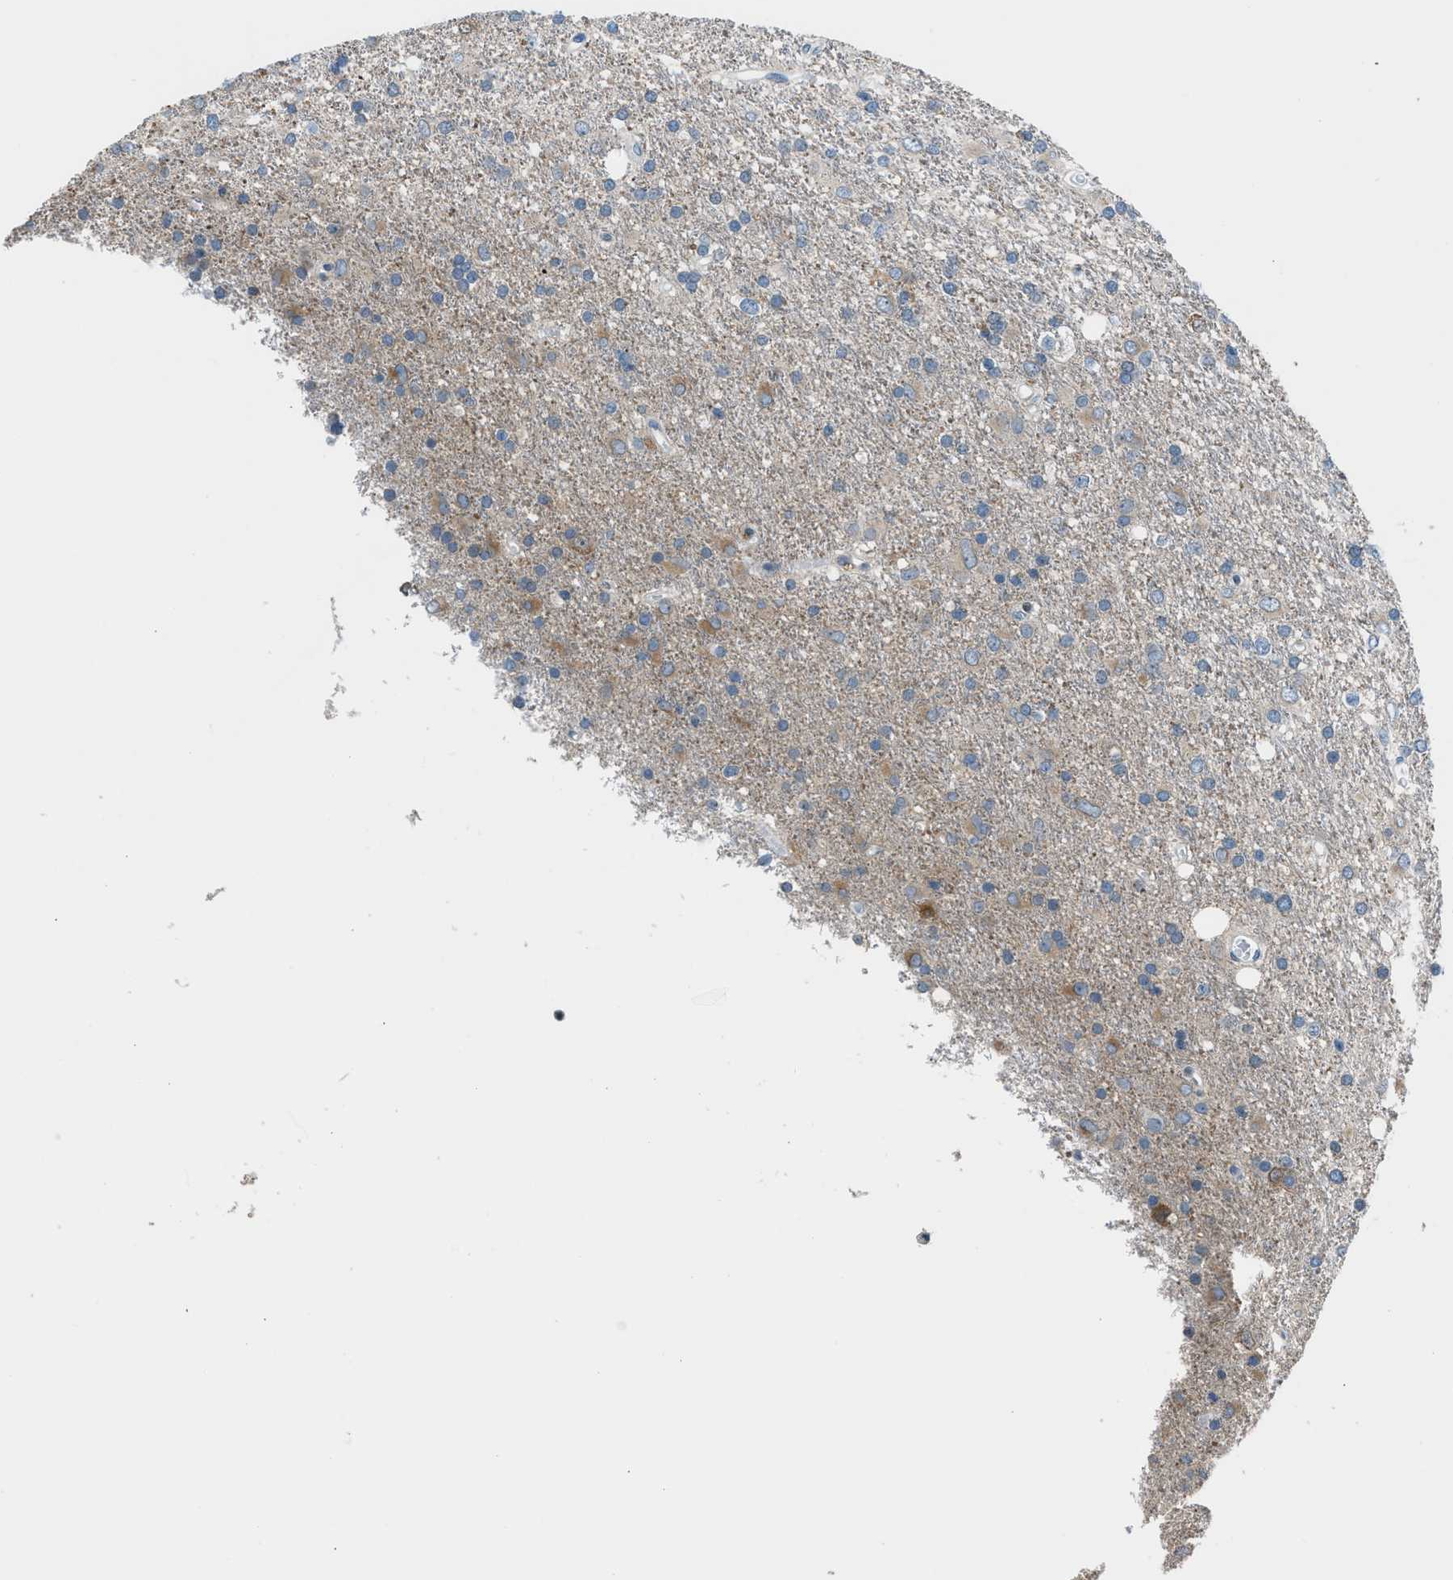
{"staining": {"intensity": "weak", "quantity": "<25%", "location": "cytoplasmic/membranous"}, "tissue": "glioma", "cell_type": "Tumor cells", "image_type": "cancer", "snomed": [{"axis": "morphology", "description": "Glioma, malignant, Low grade"}, {"axis": "topography", "description": "Brain"}], "caption": "Tumor cells show no significant protein expression in glioma. (DAB IHC visualized using brightfield microscopy, high magnification).", "gene": "RNF41", "patient": {"sex": "male", "age": 77}}